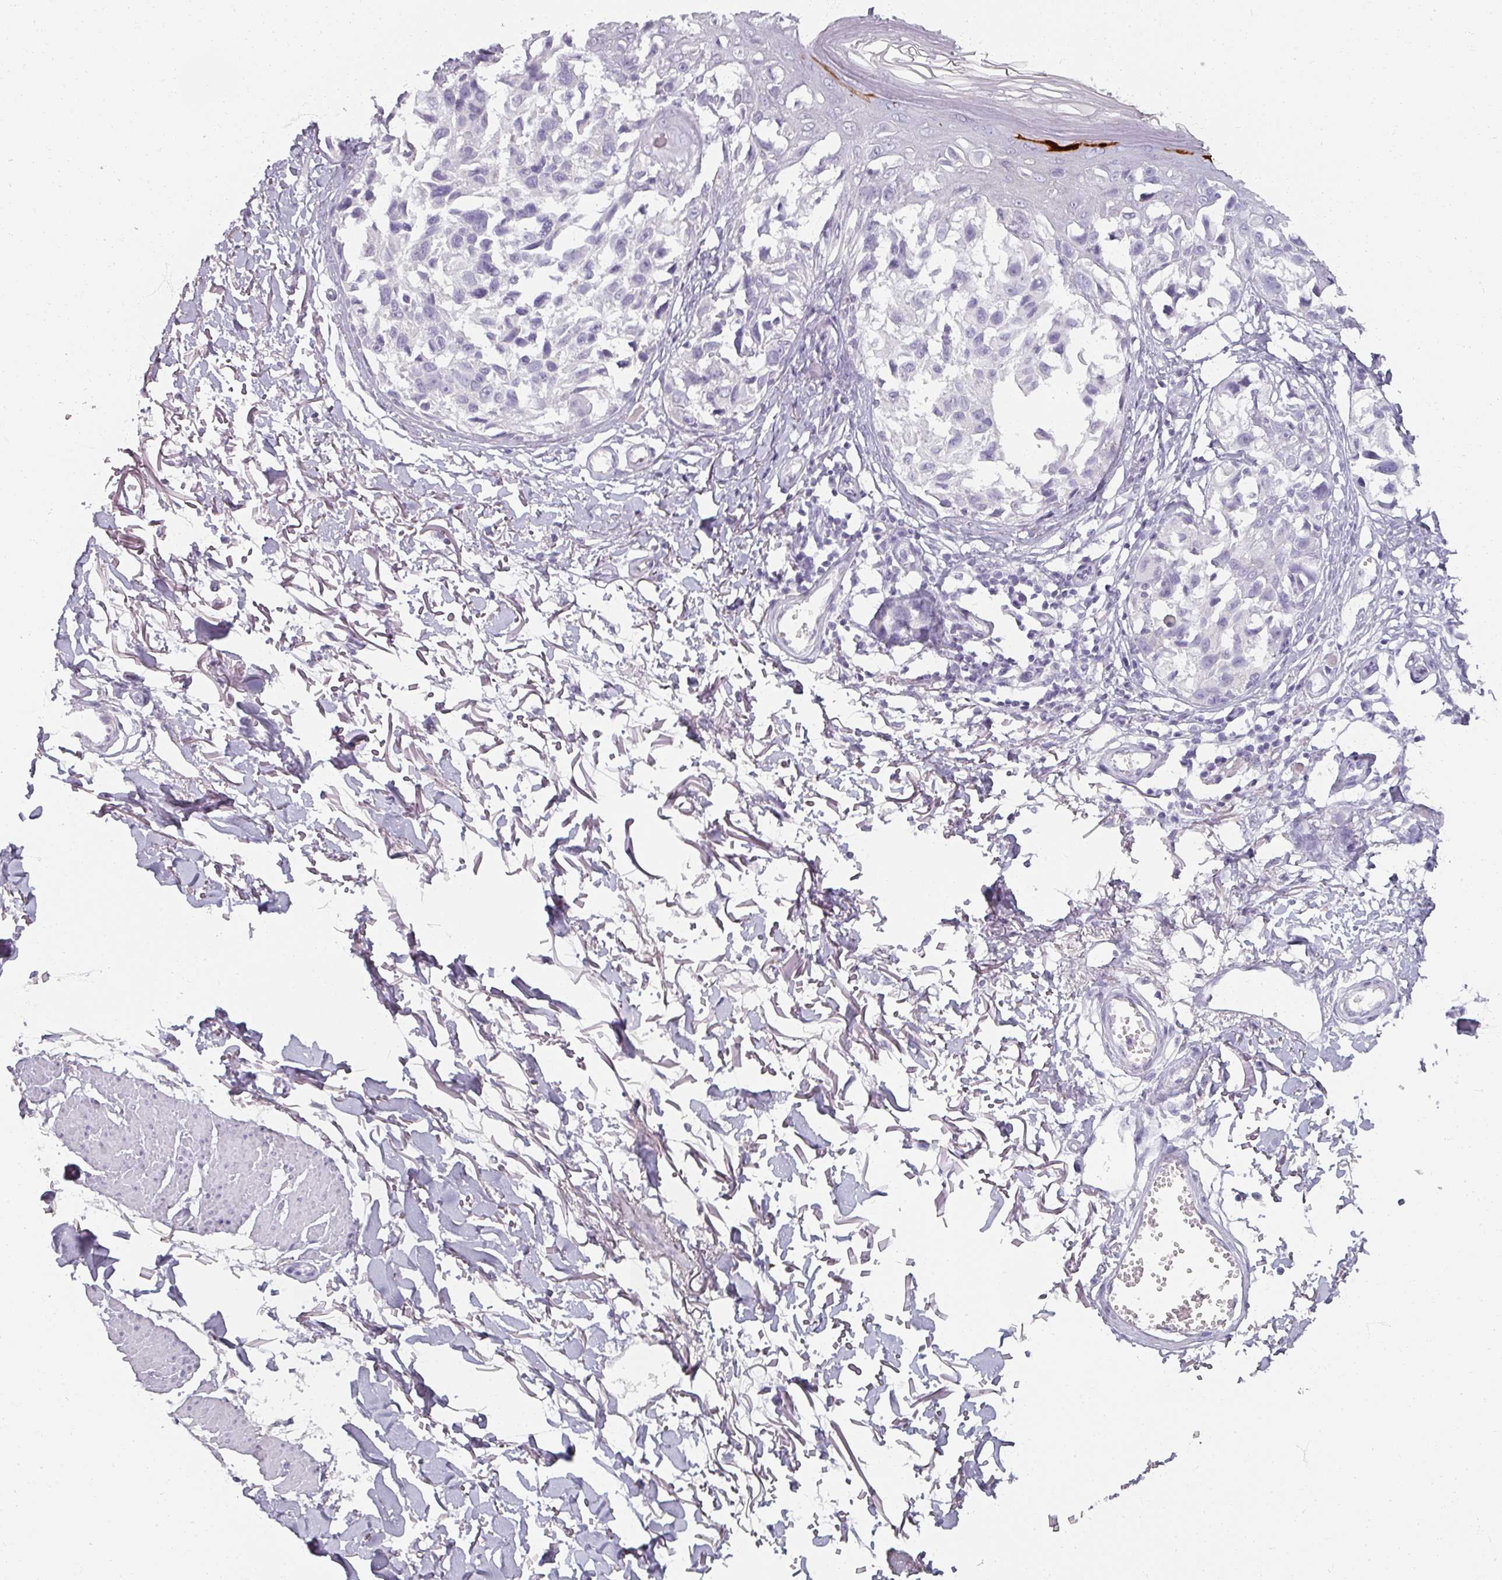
{"staining": {"intensity": "negative", "quantity": "none", "location": "none"}, "tissue": "melanoma", "cell_type": "Tumor cells", "image_type": "cancer", "snomed": [{"axis": "morphology", "description": "Malignant melanoma, NOS"}, {"axis": "topography", "description": "Skin"}], "caption": "Human melanoma stained for a protein using IHC exhibits no expression in tumor cells.", "gene": "REG3G", "patient": {"sex": "male", "age": 73}}